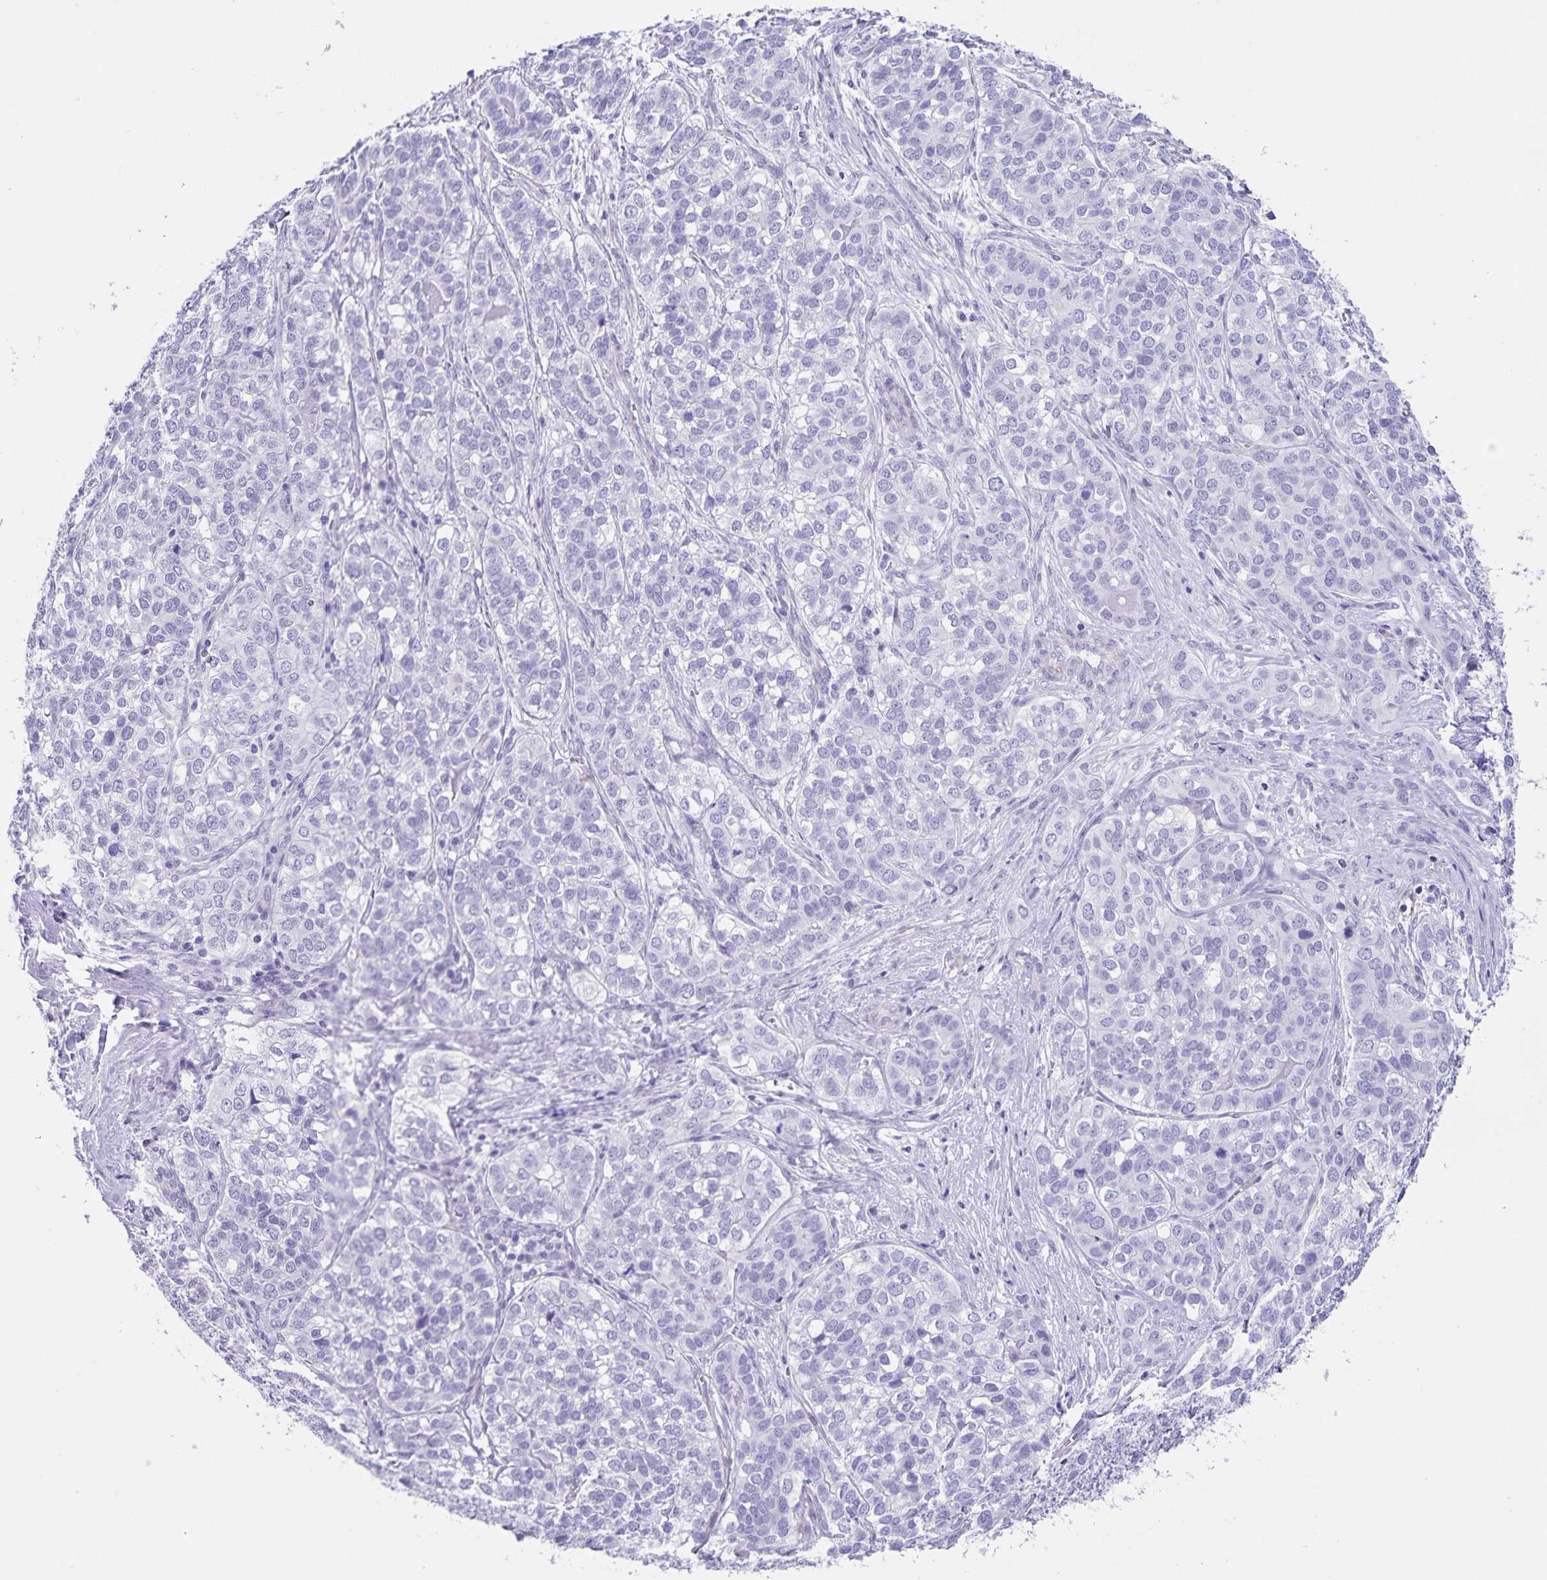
{"staining": {"intensity": "negative", "quantity": "none", "location": "none"}, "tissue": "liver cancer", "cell_type": "Tumor cells", "image_type": "cancer", "snomed": [{"axis": "morphology", "description": "Cholangiocarcinoma"}, {"axis": "topography", "description": "Liver"}], "caption": "The immunohistochemistry histopathology image has no significant expression in tumor cells of liver cancer (cholangiocarcinoma) tissue.", "gene": "SYNM", "patient": {"sex": "male", "age": 56}}